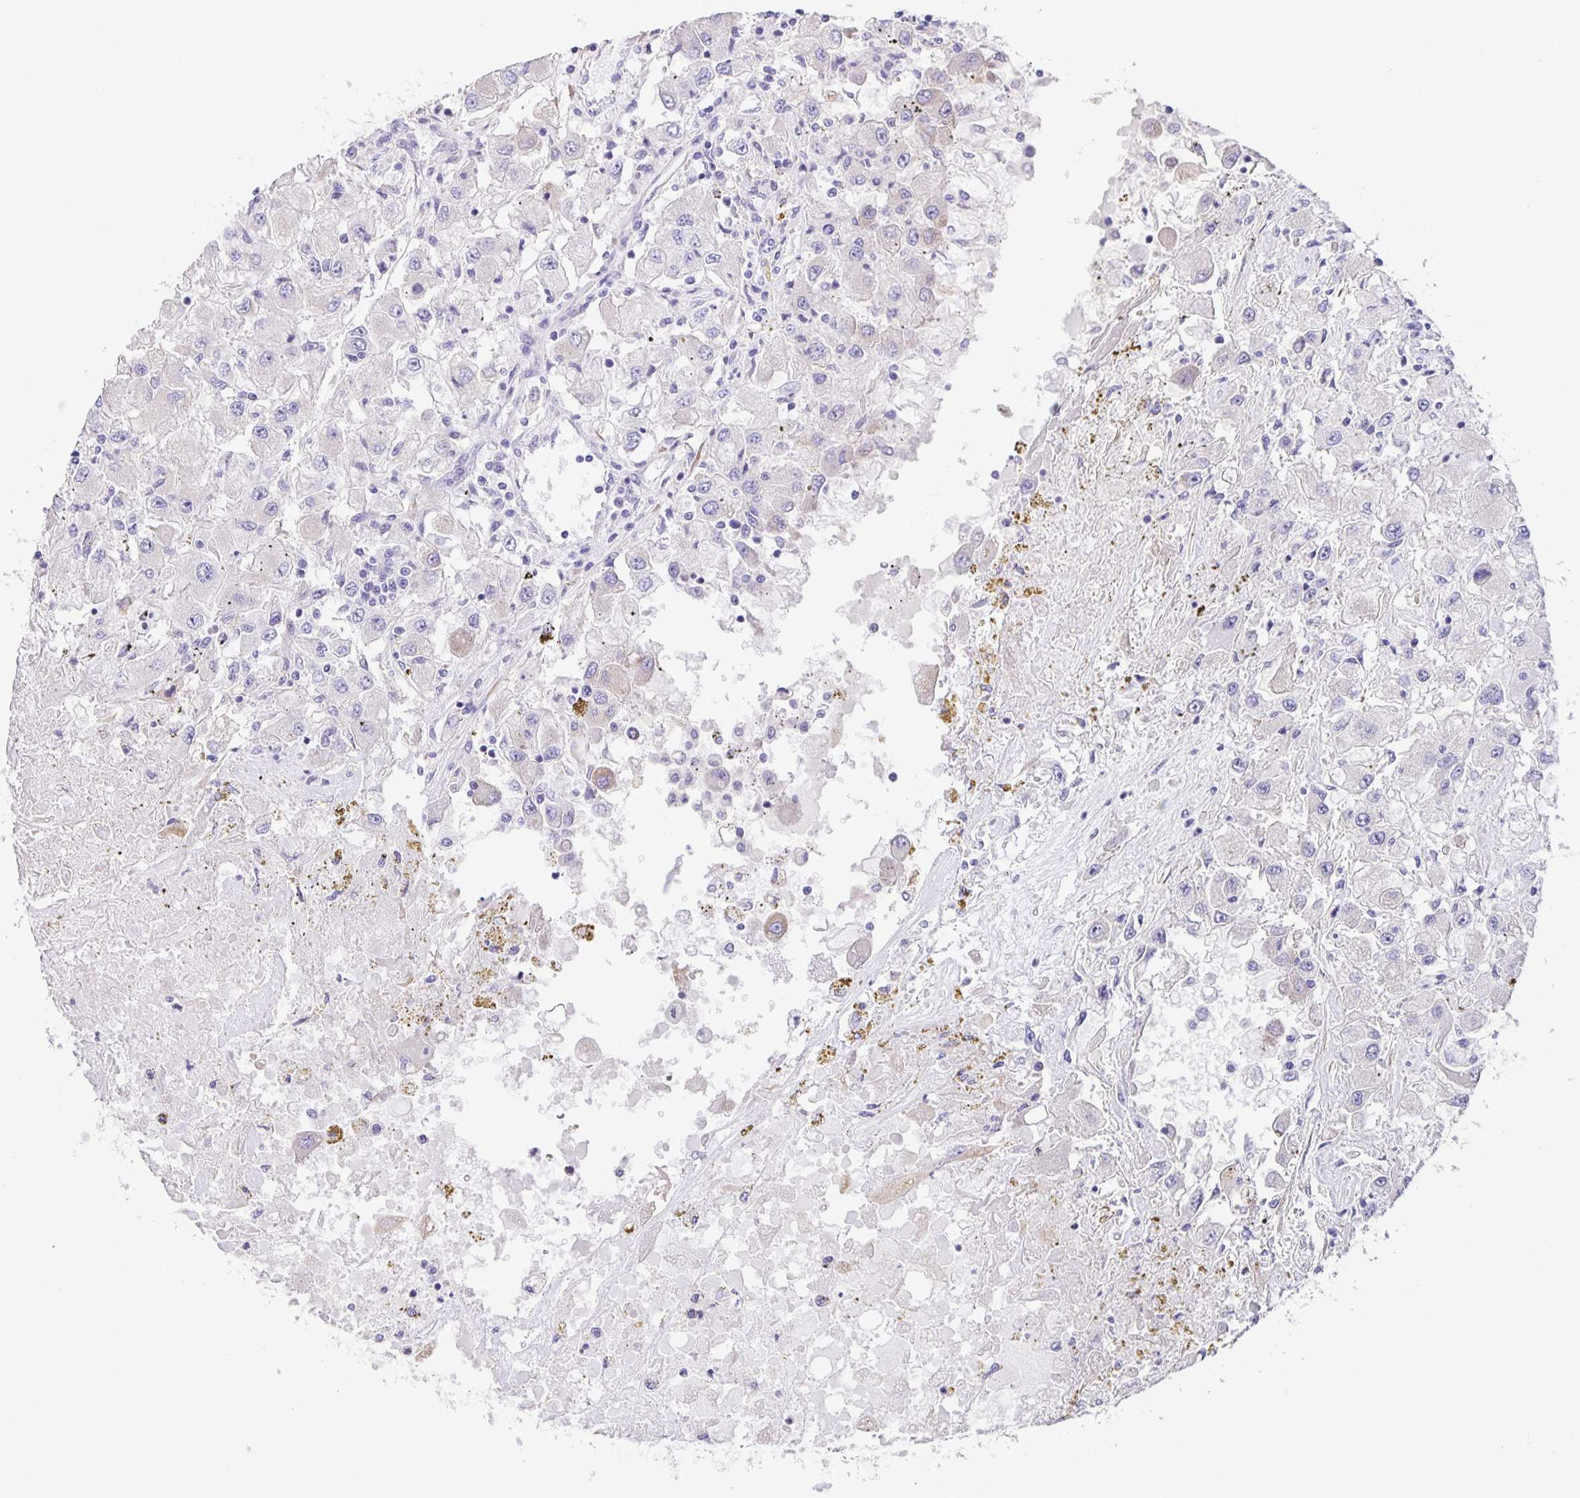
{"staining": {"intensity": "negative", "quantity": "none", "location": "none"}, "tissue": "renal cancer", "cell_type": "Tumor cells", "image_type": "cancer", "snomed": [{"axis": "morphology", "description": "Adenocarcinoma, NOS"}, {"axis": "topography", "description": "Kidney"}], "caption": "Tumor cells are negative for brown protein staining in adenocarcinoma (renal). The staining was performed using DAB (3,3'-diaminobenzidine) to visualize the protein expression in brown, while the nuclei were stained in blue with hematoxylin (Magnification: 20x).", "gene": "PRR36", "patient": {"sex": "female", "age": 67}}